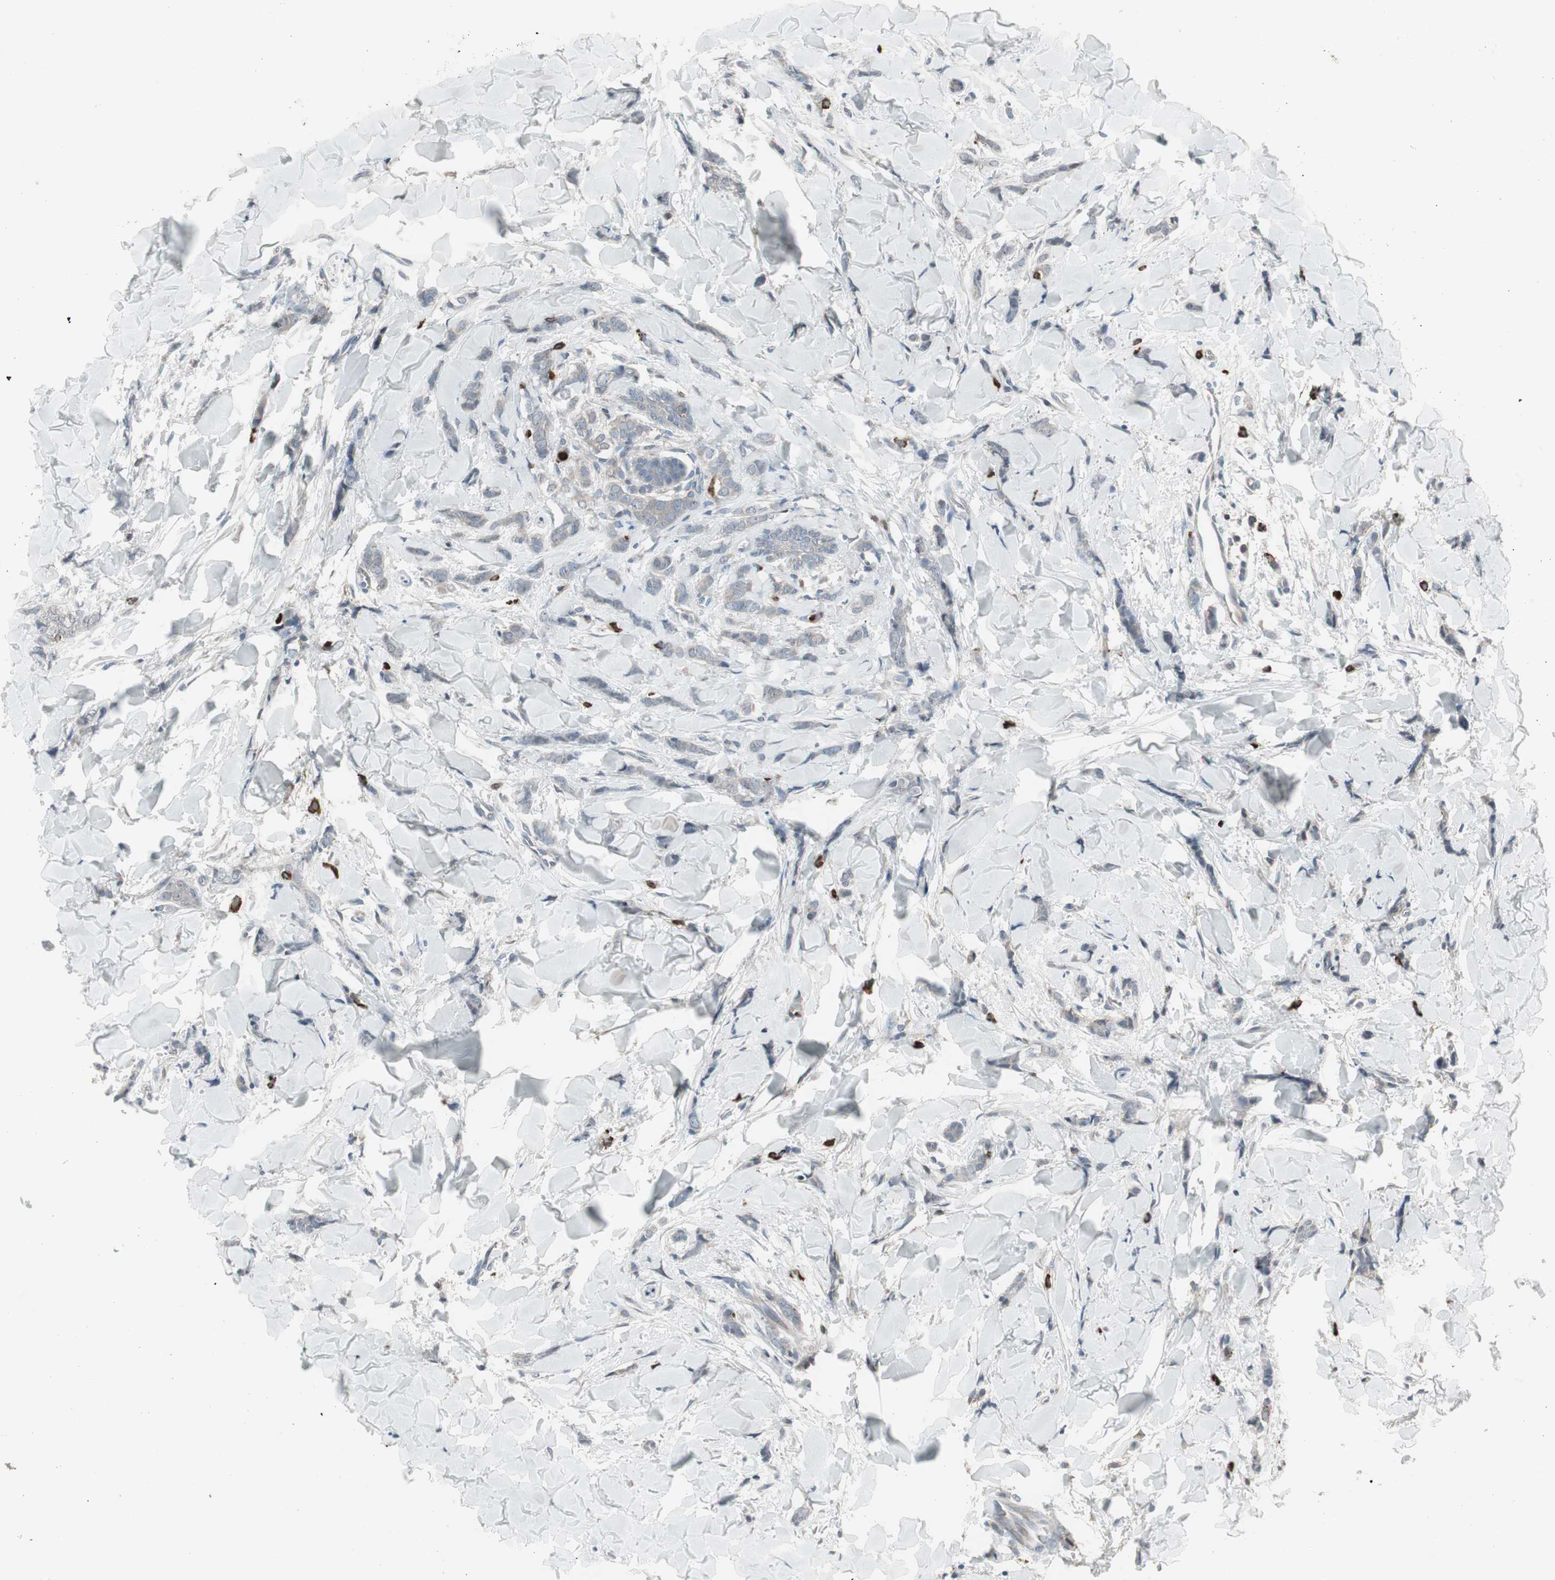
{"staining": {"intensity": "negative", "quantity": "none", "location": "none"}, "tissue": "breast cancer", "cell_type": "Tumor cells", "image_type": "cancer", "snomed": [{"axis": "morphology", "description": "Lobular carcinoma"}, {"axis": "topography", "description": "Skin"}, {"axis": "topography", "description": "Breast"}], "caption": "An IHC photomicrograph of breast cancer (lobular carcinoma) is shown. There is no staining in tumor cells of breast cancer (lobular carcinoma).", "gene": "ZSCAN32", "patient": {"sex": "female", "age": 46}}